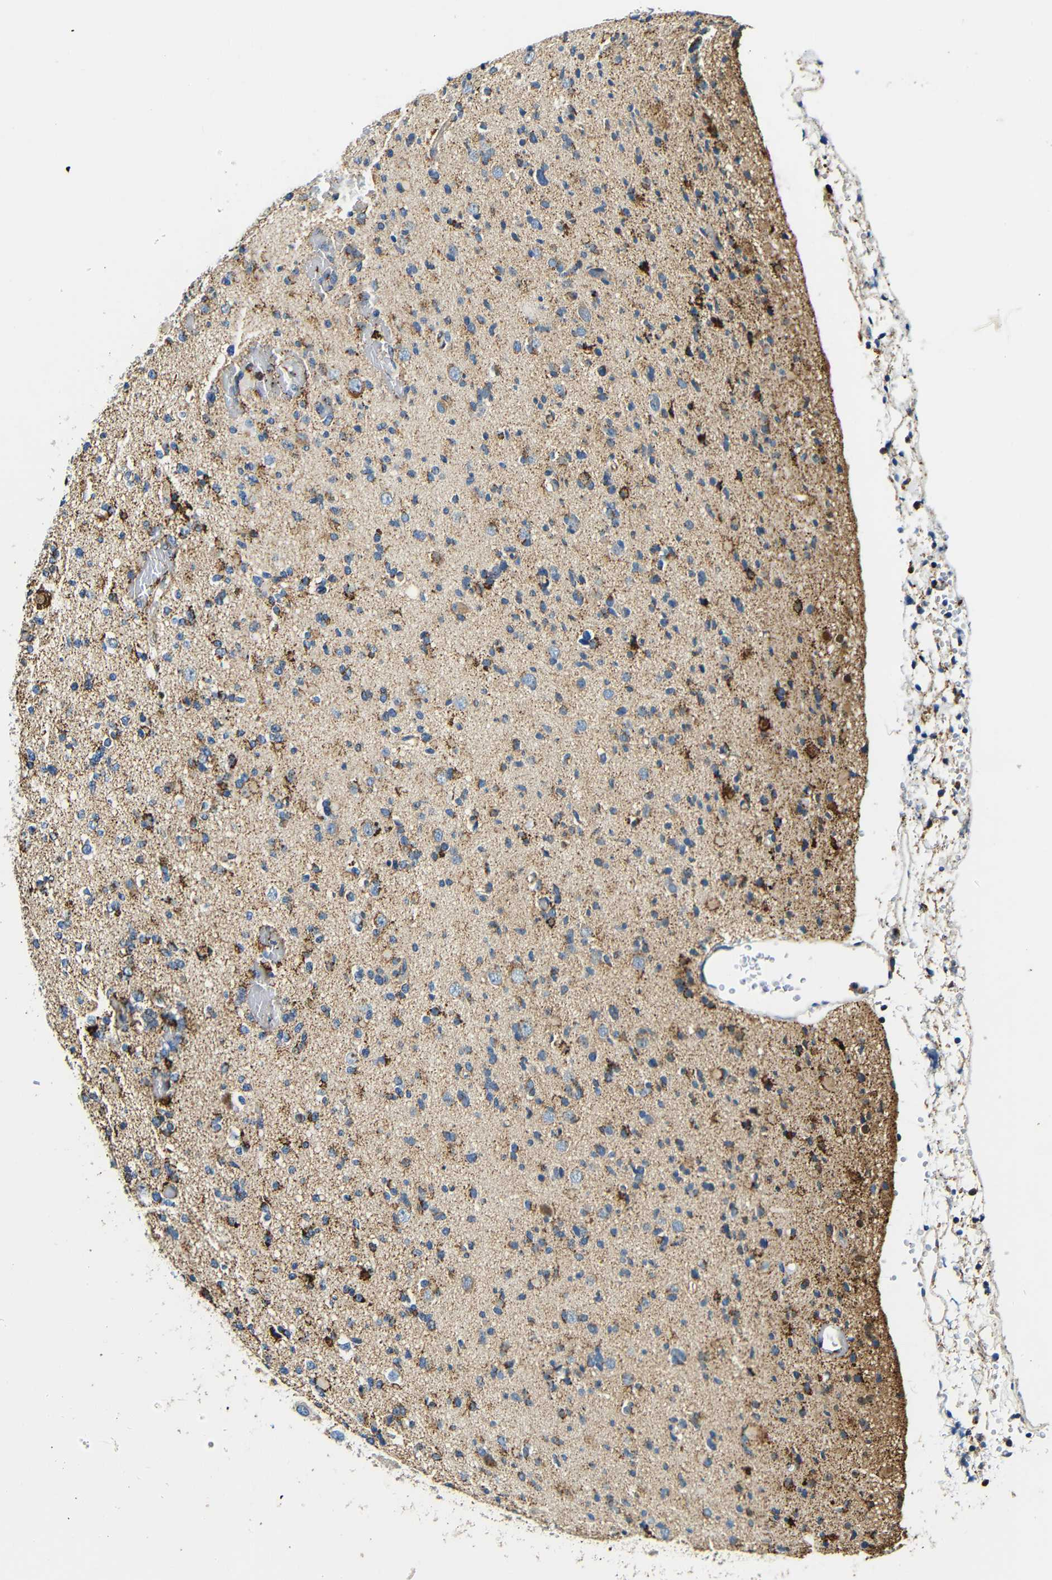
{"staining": {"intensity": "moderate", "quantity": "25%-75%", "location": "cytoplasmic/membranous"}, "tissue": "glioma", "cell_type": "Tumor cells", "image_type": "cancer", "snomed": [{"axis": "morphology", "description": "Glioma, malignant, Low grade"}, {"axis": "topography", "description": "Brain"}], "caption": "An immunohistochemistry histopathology image of tumor tissue is shown. Protein staining in brown labels moderate cytoplasmic/membranous positivity in glioma within tumor cells.", "gene": "GALNT18", "patient": {"sex": "female", "age": 22}}